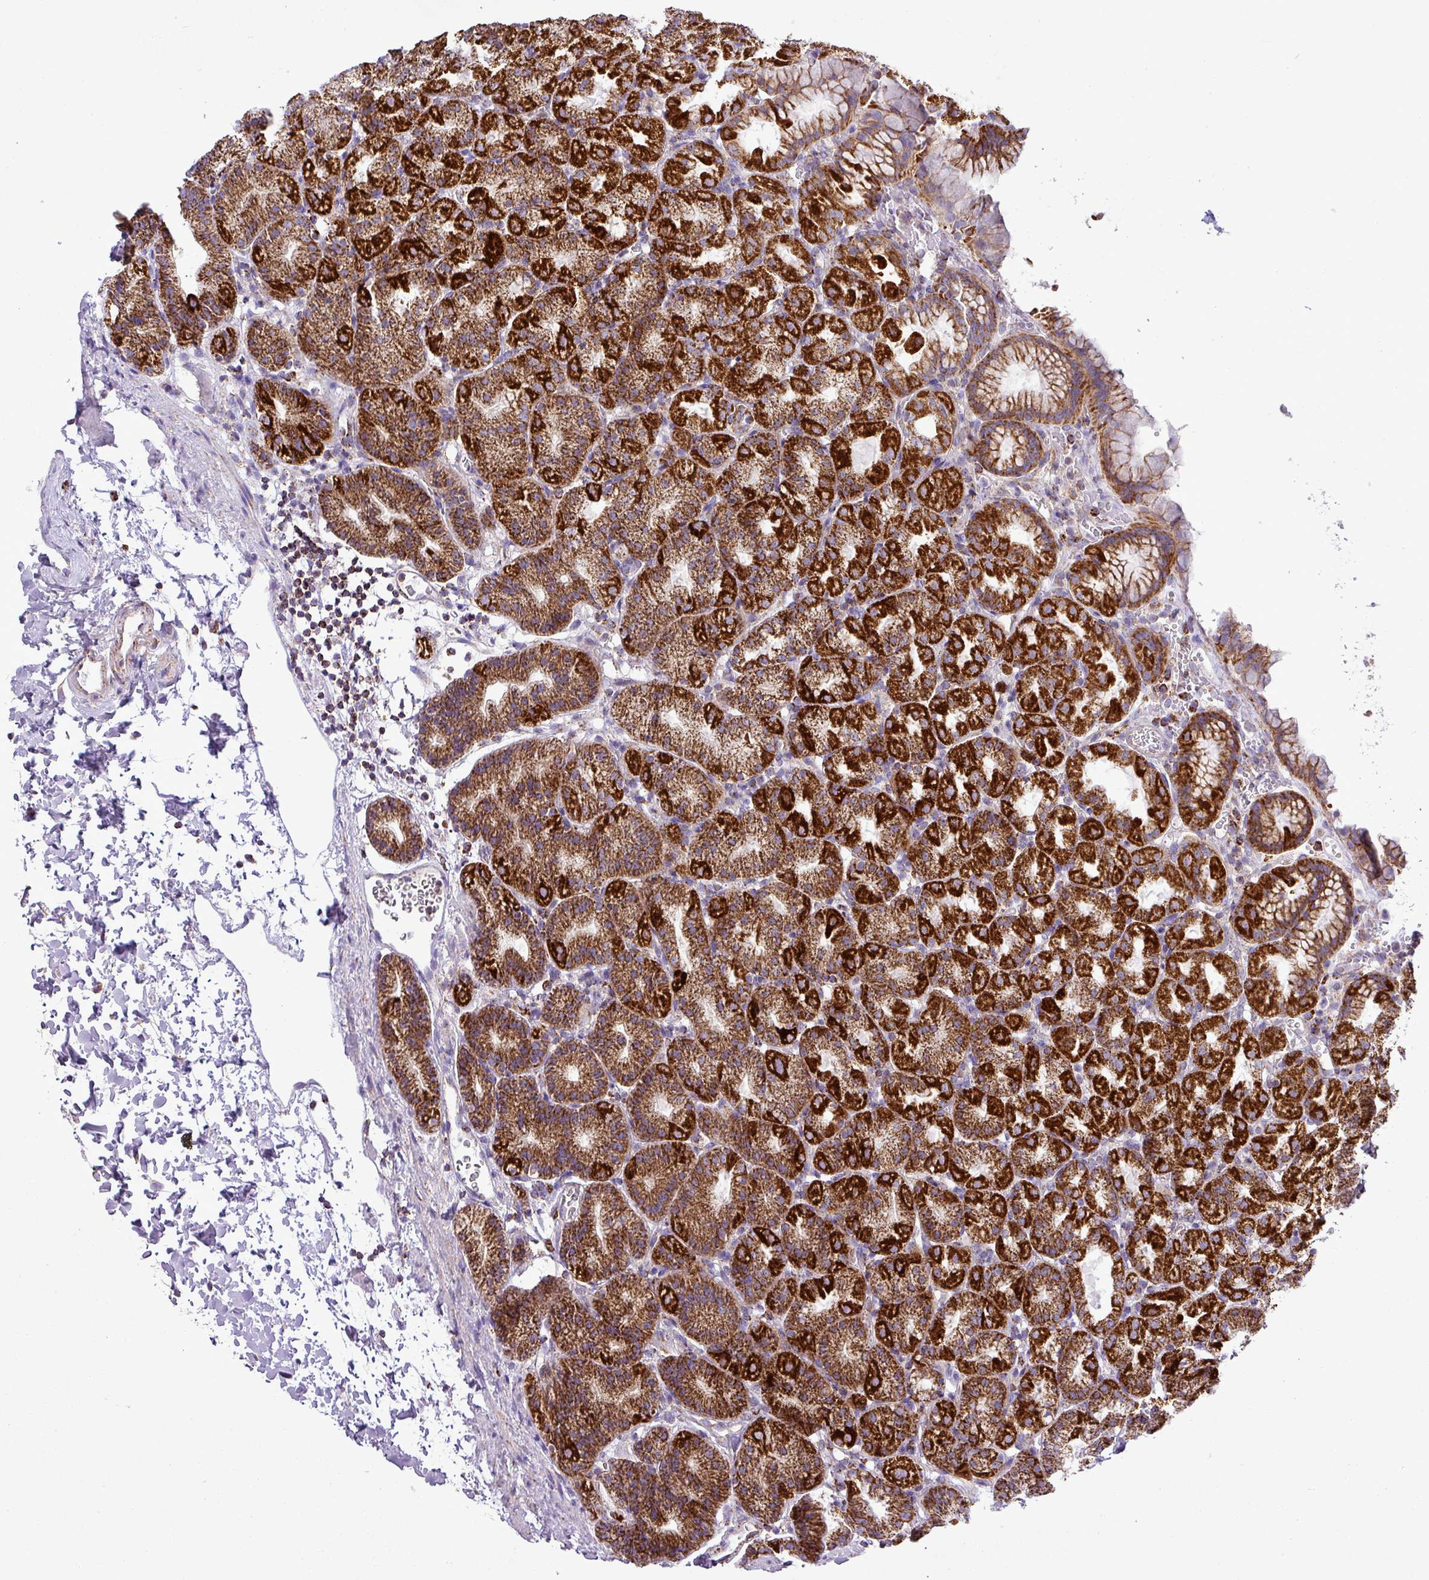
{"staining": {"intensity": "strong", "quantity": ">75%", "location": "cytoplasmic/membranous"}, "tissue": "stomach", "cell_type": "Glandular cells", "image_type": "normal", "snomed": [{"axis": "morphology", "description": "Normal tissue, NOS"}, {"axis": "topography", "description": "Stomach, upper"}], "caption": "The histopathology image reveals immunohistochemical staining of benign stomach. There is strong cytoplasmic/membranous positivity is appreciated in approximately >75% of glandular cells.", "gene": "ZNF81", "patient": {"sex": "female", "age": 81}}